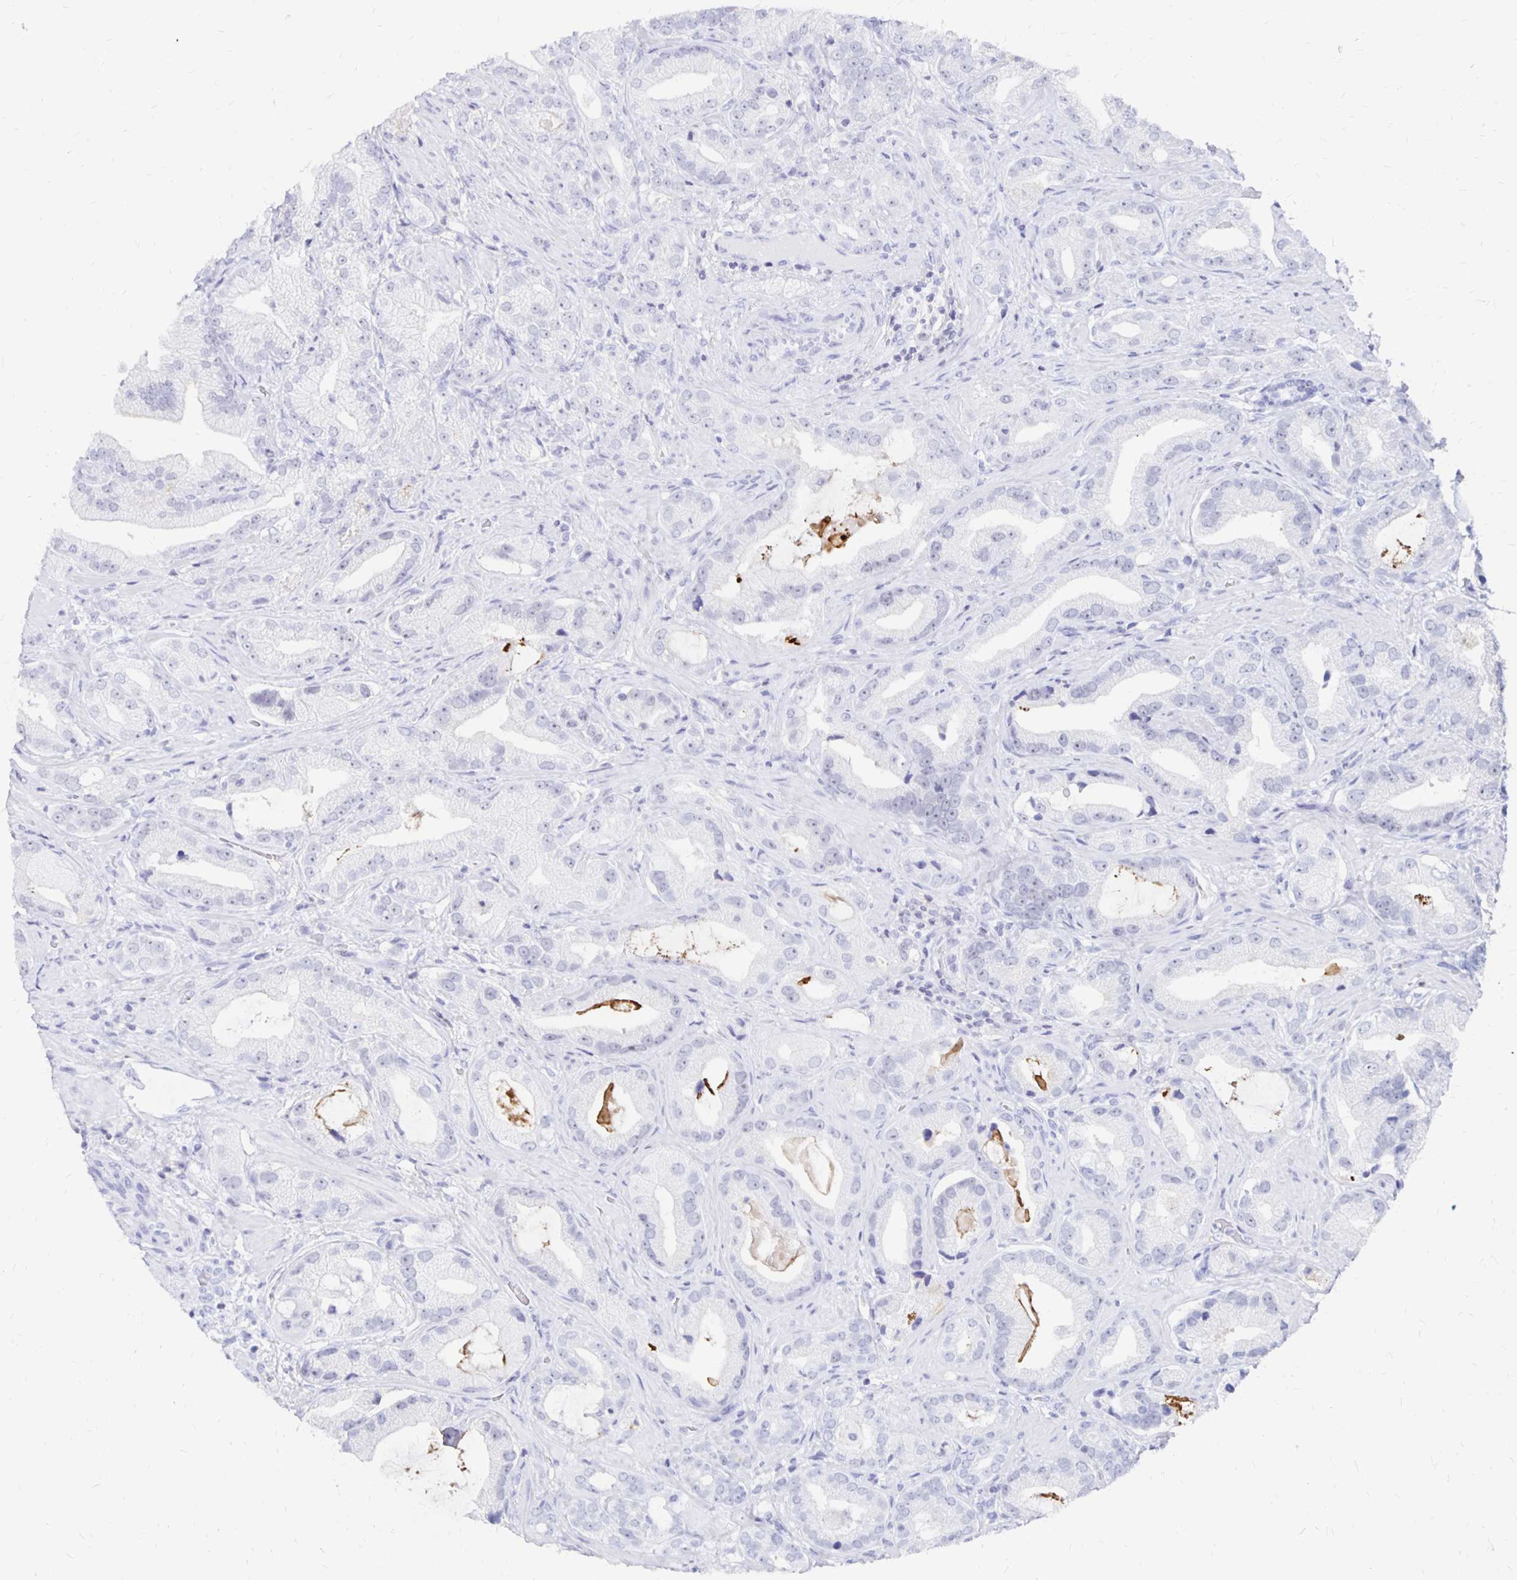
{"staining": {"intensity": "negative", "quantity": "none", "location": "none"}, "tissue": "prostate cancer", "cell_type": "Tumor cells", "image_type": "cancer", "snomed": [{"axis": "morphology", "description": "Adenocarcinoma, Low grade"}, {"axis": "topography", "description": "Prostate"}], "caption": "Micrograph shows no significant protein expression in tumor cells of adenocarcinoma (low-grade) (prostate).", "gene": "SYT2", "patient": {"sex": "male", "age": 62}}